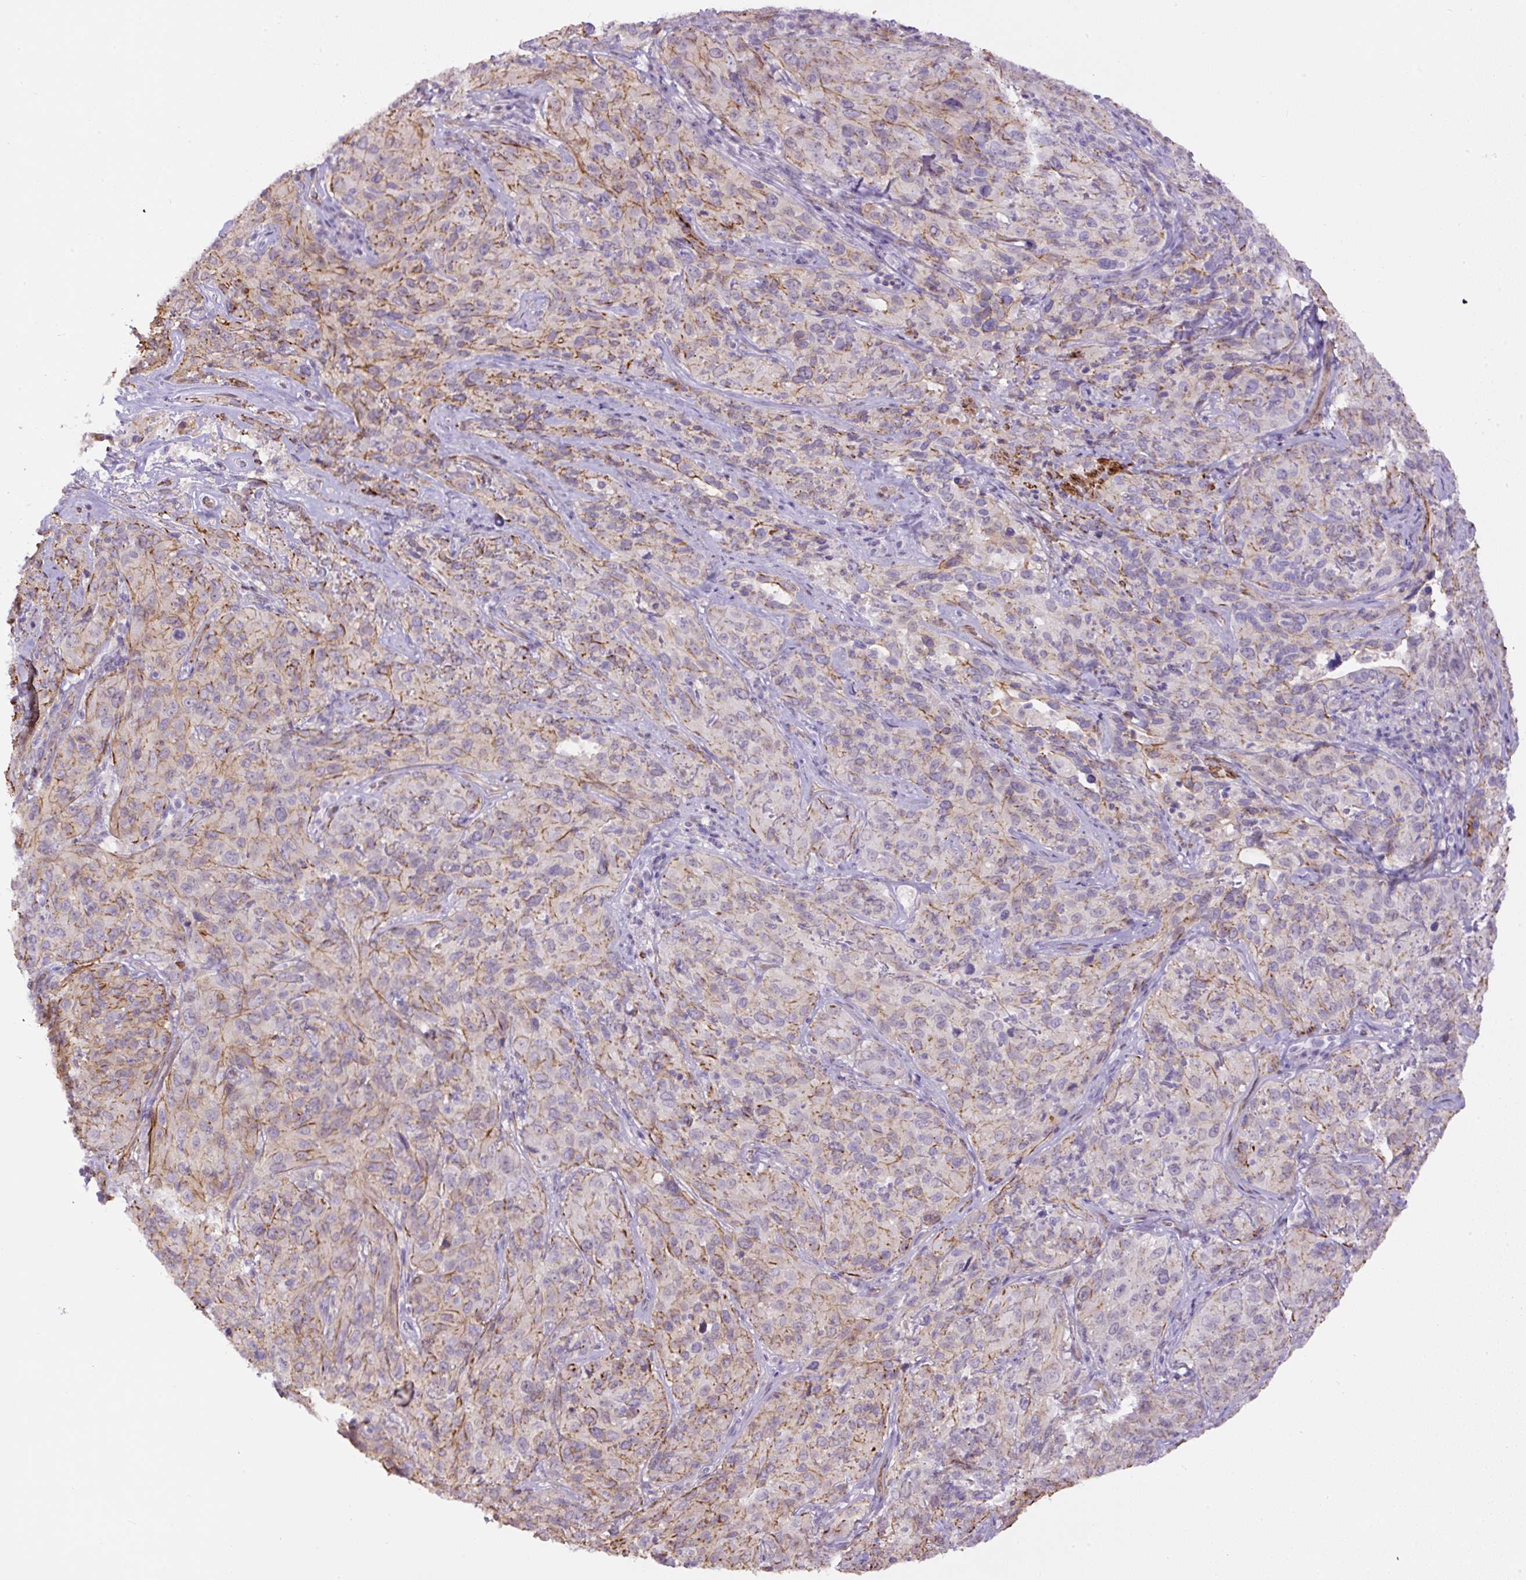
{"staining": {"intensity": "moderate", "quantity": "<25%", "location": "cytoplasmic/membranous"}, "tissue": "cervical cancer", "cell_type": "Tumor cells", "image_type": "cancer", "snomed": [{"axis": "morphology", "description": "Squamous cell carcinoma, NOS"}, {"axis": "topography", "description": "Cervix"}], "caption": "Squamous cell carcinoma (cervical) stained with a protein marker exhibits moderate staining in tumor cells.", "gene": "B3GALT5", "patient": {"sex": "female", "age": 51}}